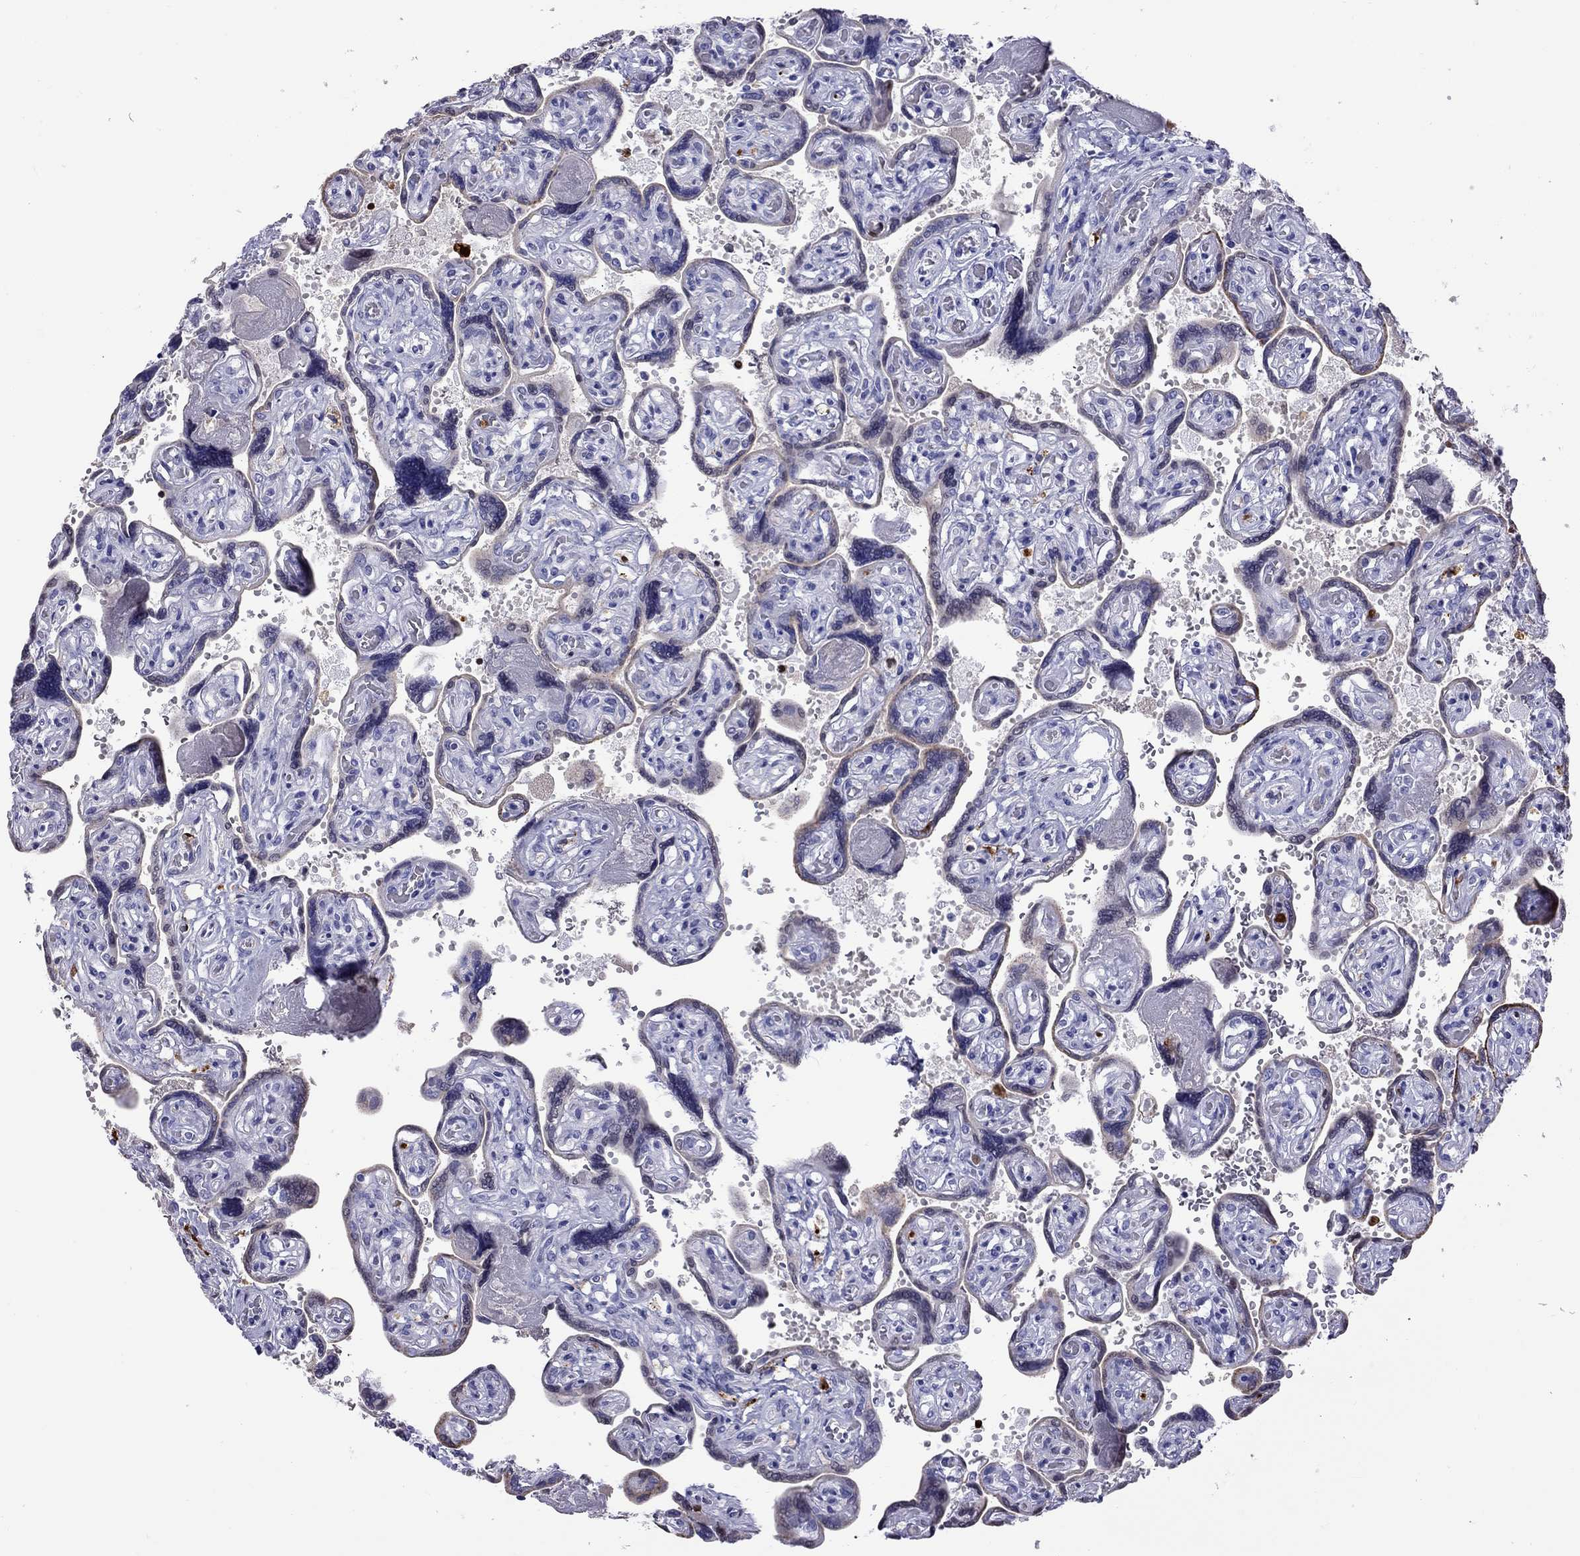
{"staining": {"intensity": "negative", "quantity": "none", "location": "none"}, "tissue": "placenta", "cell_type": "Decidual cells", "image_type": "normal", "snomed": [{"axis": "morphology", "description": "Normal tissue, NOS"}, {"axis": "topography", "description": "Placenta"}], "caption": "Immunohistochemistry image of normal placenta: placenta stained with DAB (3,3'-diaminobenzidine) displays no significant protein positivity in decidual cells. (DAB (3,3'-diaminobenzidine) IHC, high magnification).", "gene": "SERPINA3", "patient": {"sex": "female", "age": 32}}